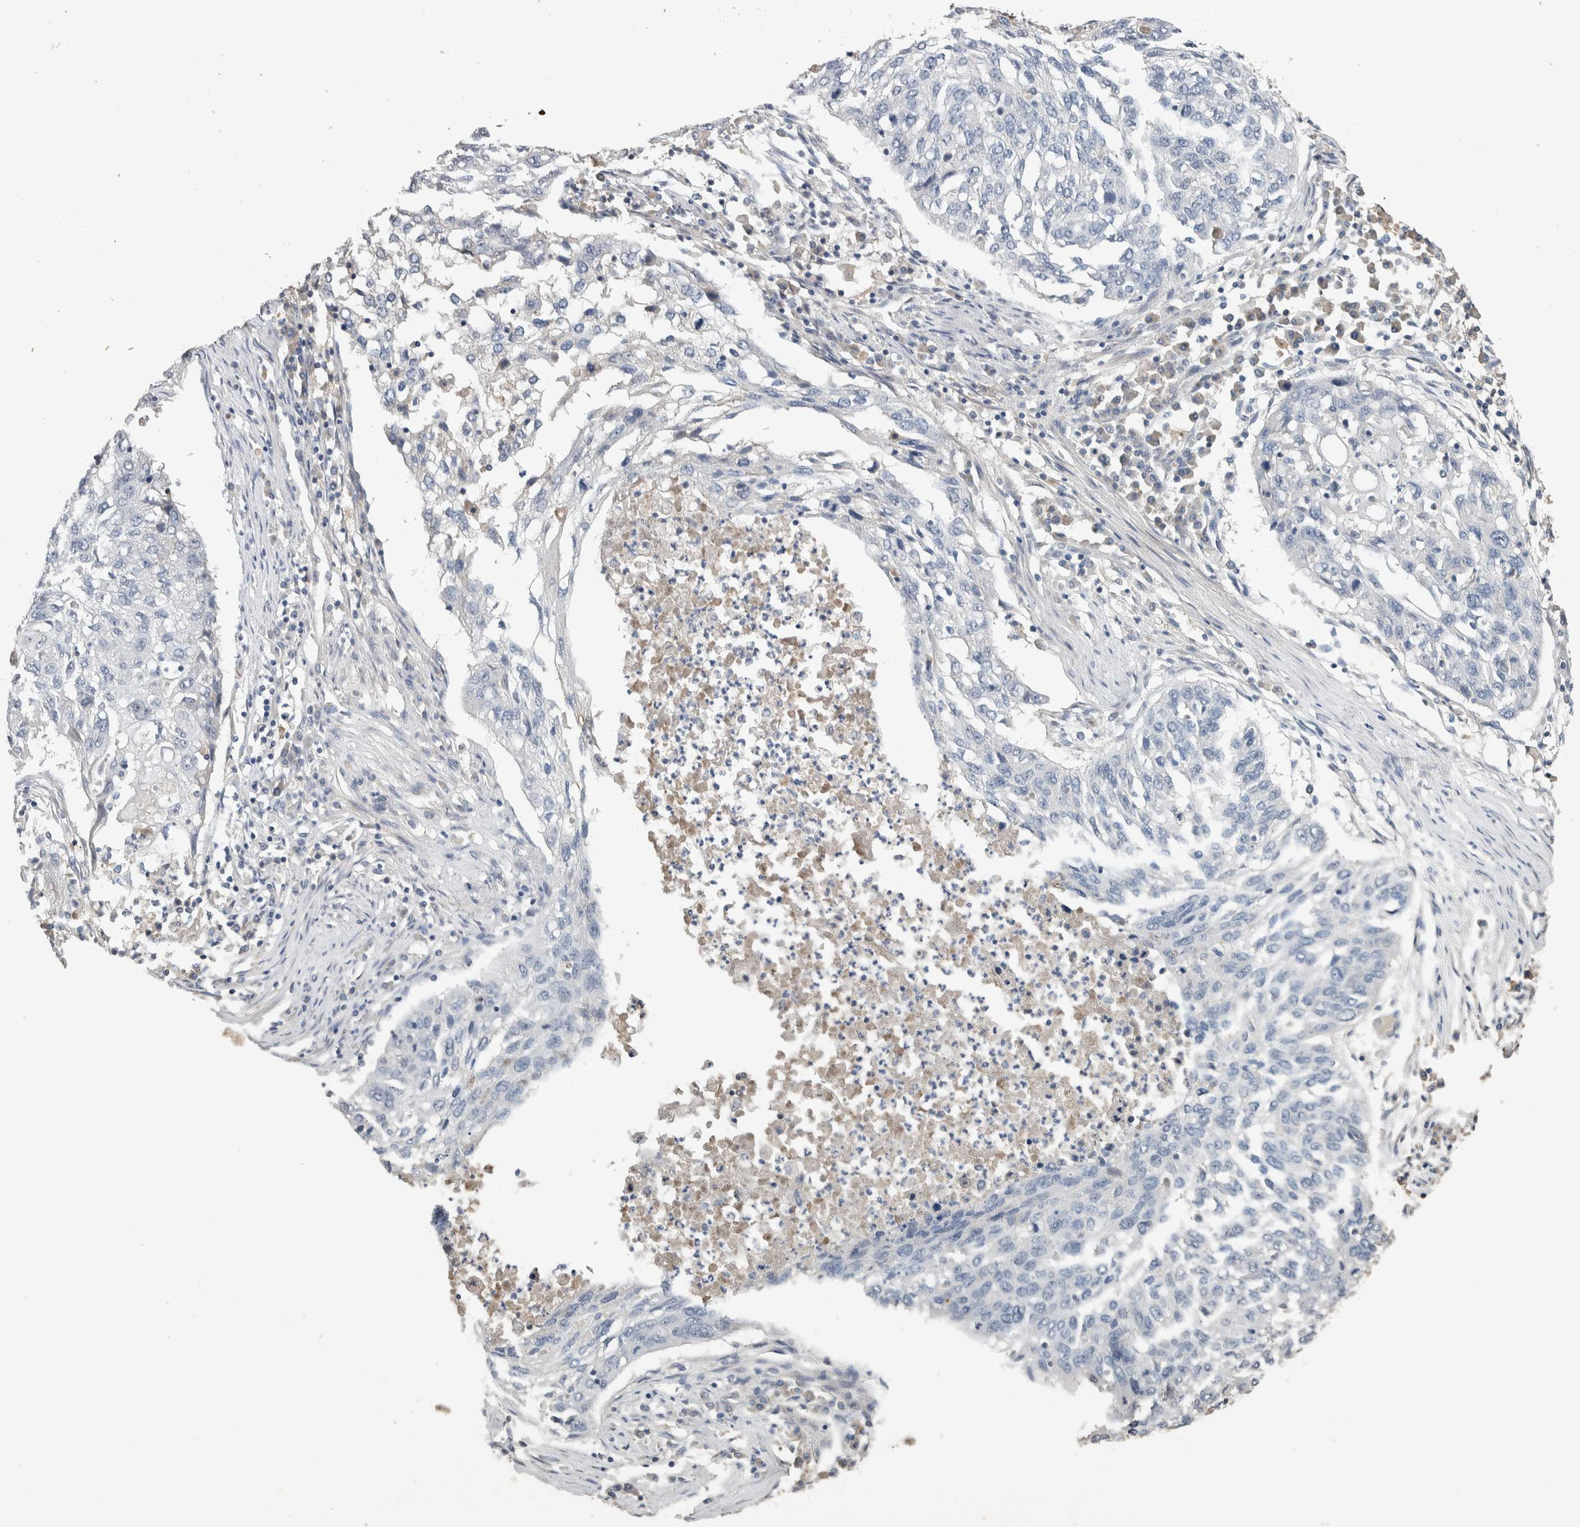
{"staining": {"intensity": "negative", "quantity": "none", "location": "none"}, "tissue": "lung cancer", "cell_type": "Tumor cells", "image_type": "cancer", "snomed": [{"axis": "morphology", "description": "Squamous cell carcinoma, NOS"}, {"axis": "topography", "description": "Lung"}], "caption": "Squamous cell carcinoma (lung) was stained to show a protein in brown. There is no significant staining in tumor cells.", "gene": "CYSRT1", "patient": {"sex": "female", "age": 63}}